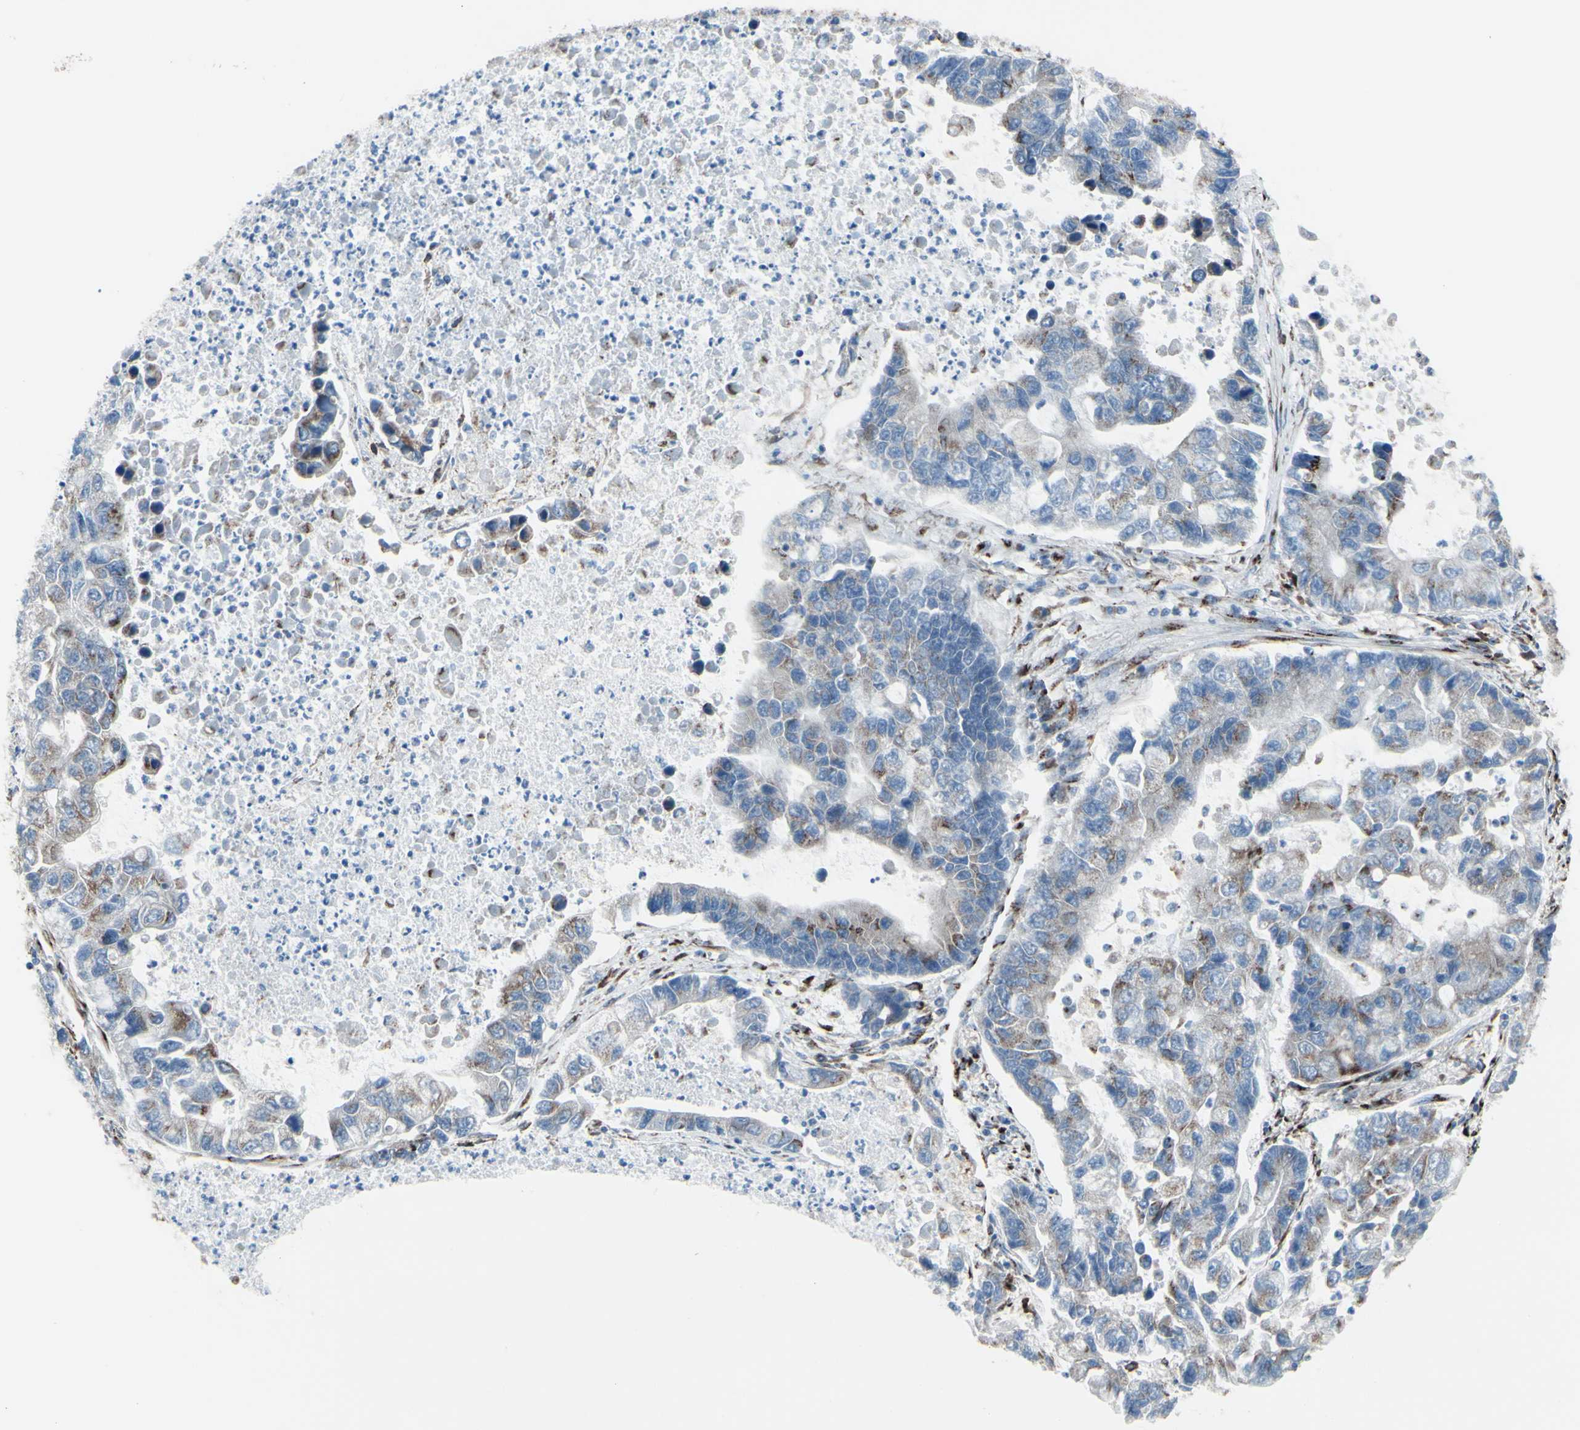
{"staining": {"intensity": "moderate", "quantity": "25%-75%", "location": "cytoplasmic/membranous"}, "tissue": "lung cancer", "cell_type": "Tumor cells", "image_type": "cancer", "snomed": [{"axis": "morphology", "description": "Adenocarcinoma, NOS"}, {"axis": "topography", "description": "Lung"}], "caption": "About 25%-75% of tumor cells in human adenocarcinoma (lung) display moderate cytoplasmic/membranous protein staining as visualized by brown immunohistochemical staining.", "gene": "GLG1", "patient": {"sex": "female", "age": 51}}